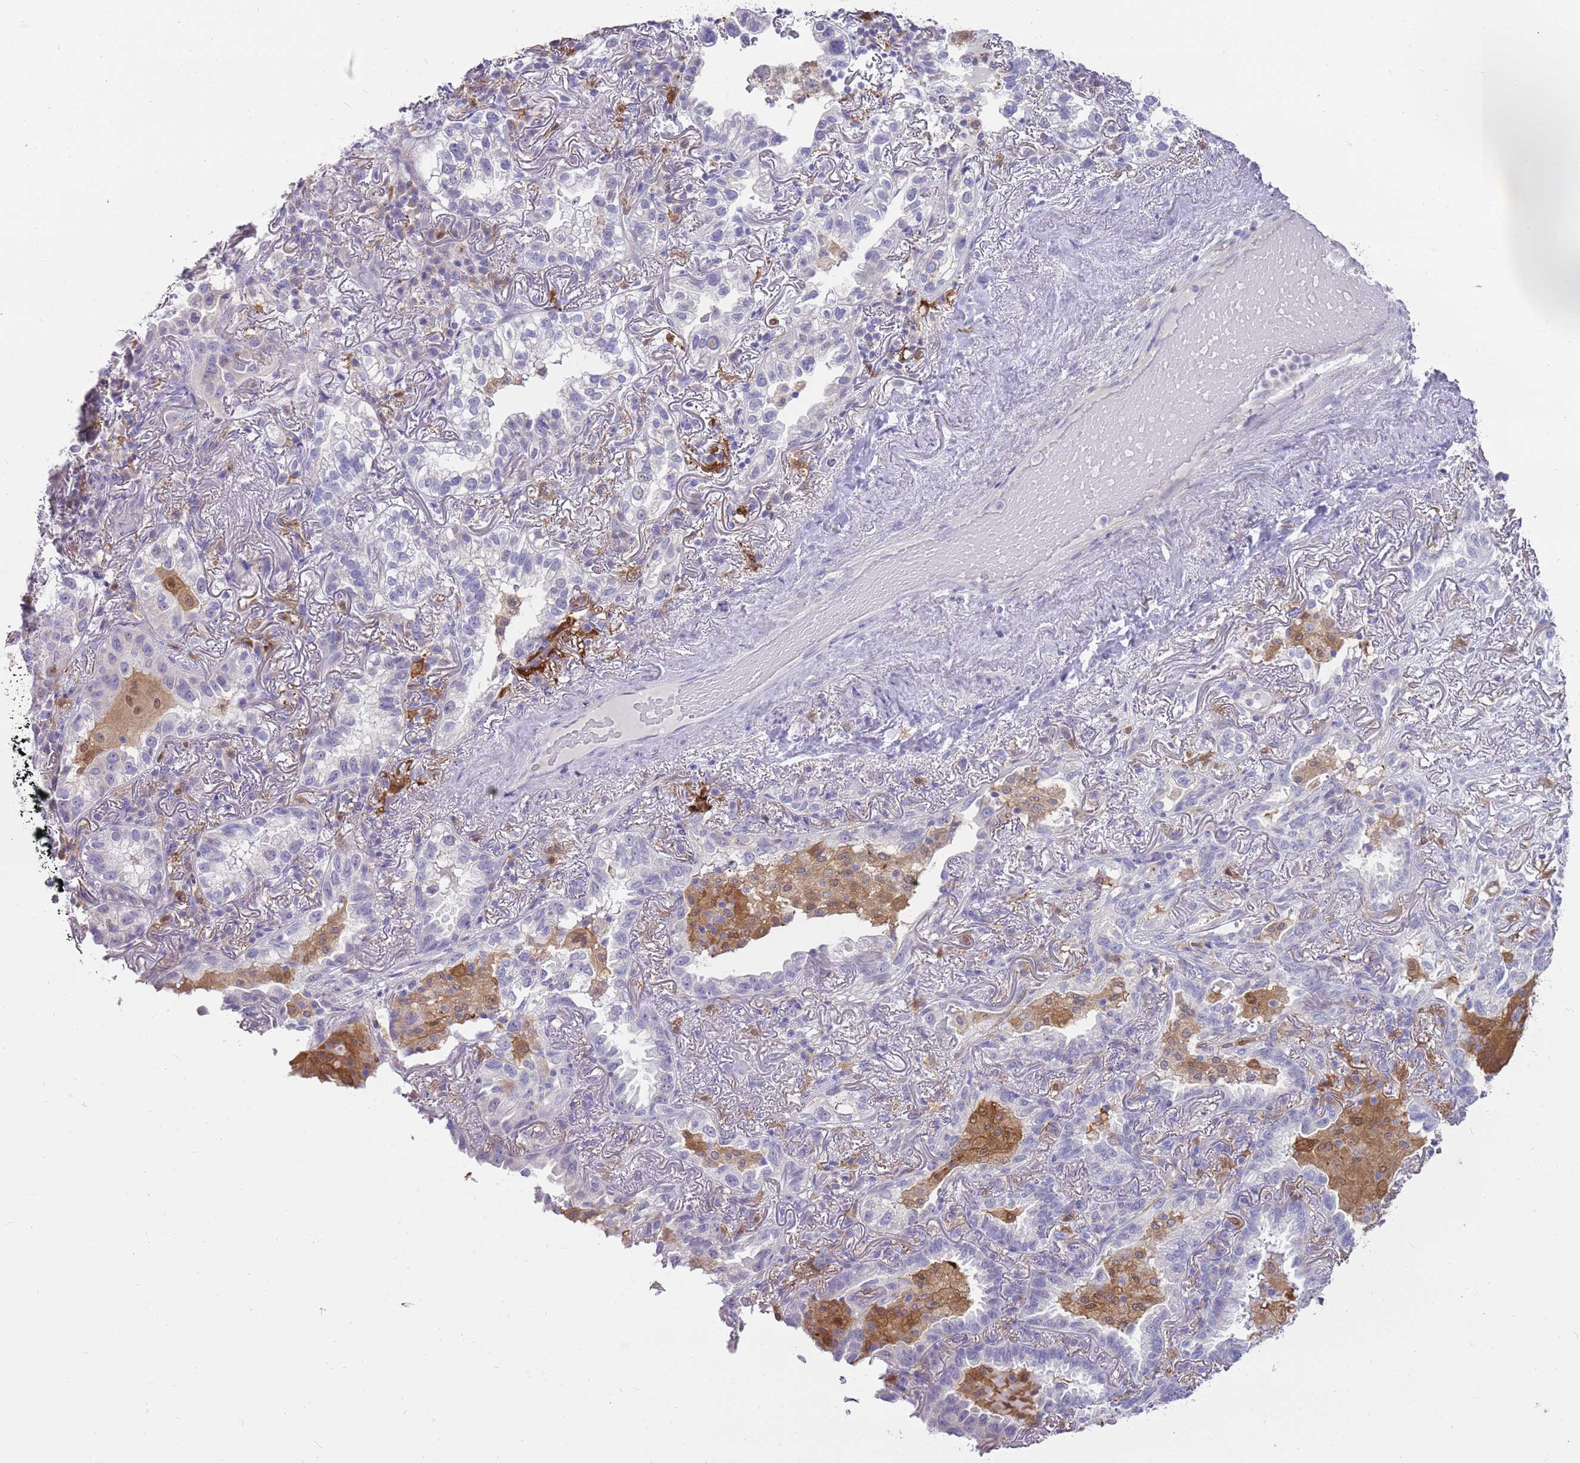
{"staining": {"intensity": "negative", "quantity": "none", "location": "none"}, "tissue": "lung cancer", "cell_type": "Tumor cells", "image_type": "cancer", "snomed": [{"axis": "morphology", "description": "Adenocarcinoma, NOS"}, {"axis": "topography", "description": "Lung"}], "caption": "Immunohistochemistry of human lung cancer reveals no positivity in tumor cells.", "gene": "DIPK1C", "patient": {"sex": "female", "age": 69}}